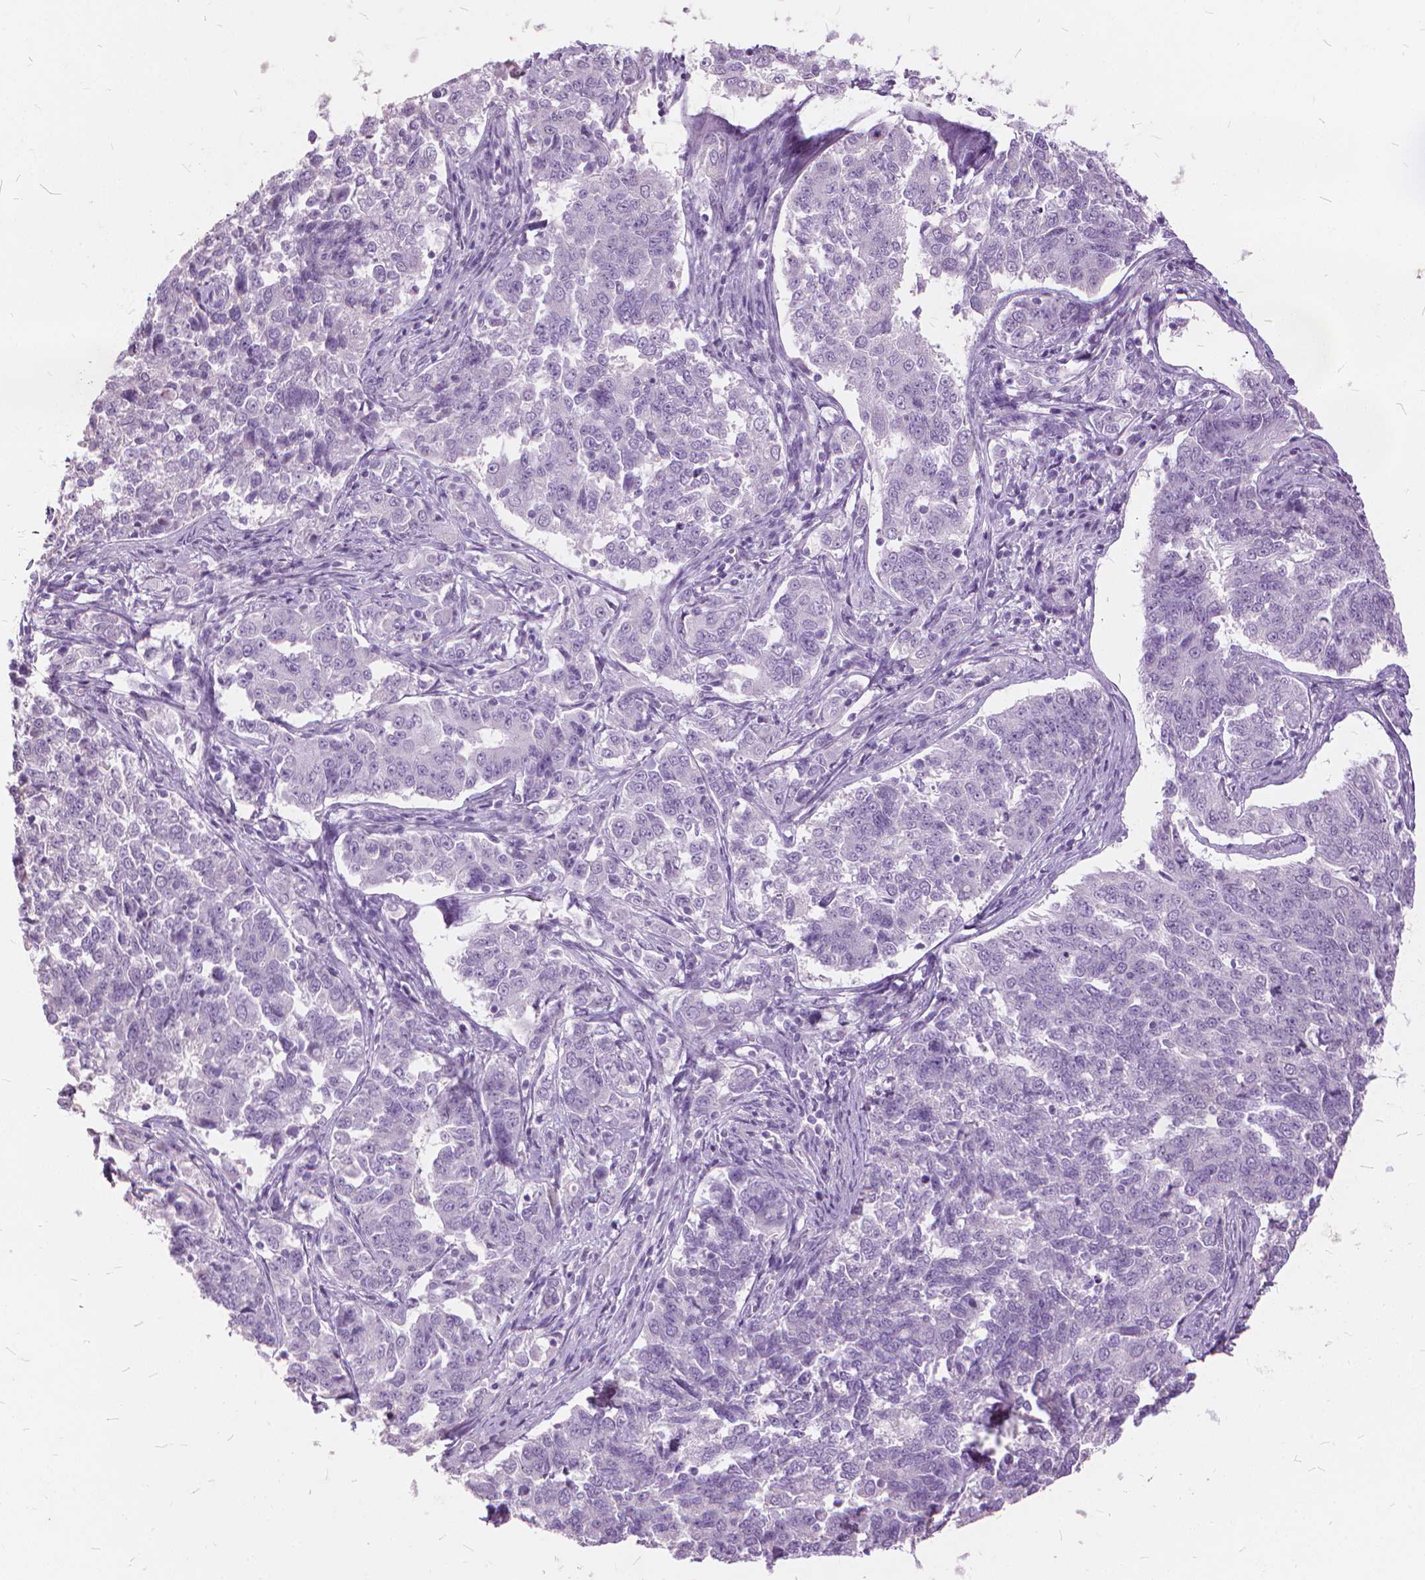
{"staining": {"intensity": "negative", "quantity": "none", "location": "none"}, "tissue": "endometrial cancer", "cell_type": "Tumor cells", "image_type": "cancer", "snomed": [{"axis": "morphology", "description": "Adenocarcinoma, NOS"}, {"axis": "topography", "description": "Endometrium"}], "caption": "High power microscopy histopathology image of an immunohistochemistry histopathology image of endometrial cancer (adenocarcinoma), revealing no significant positivity in tumor cells.", "gene": "DNM1", "patient": {"sex": "female", "age": 43}}